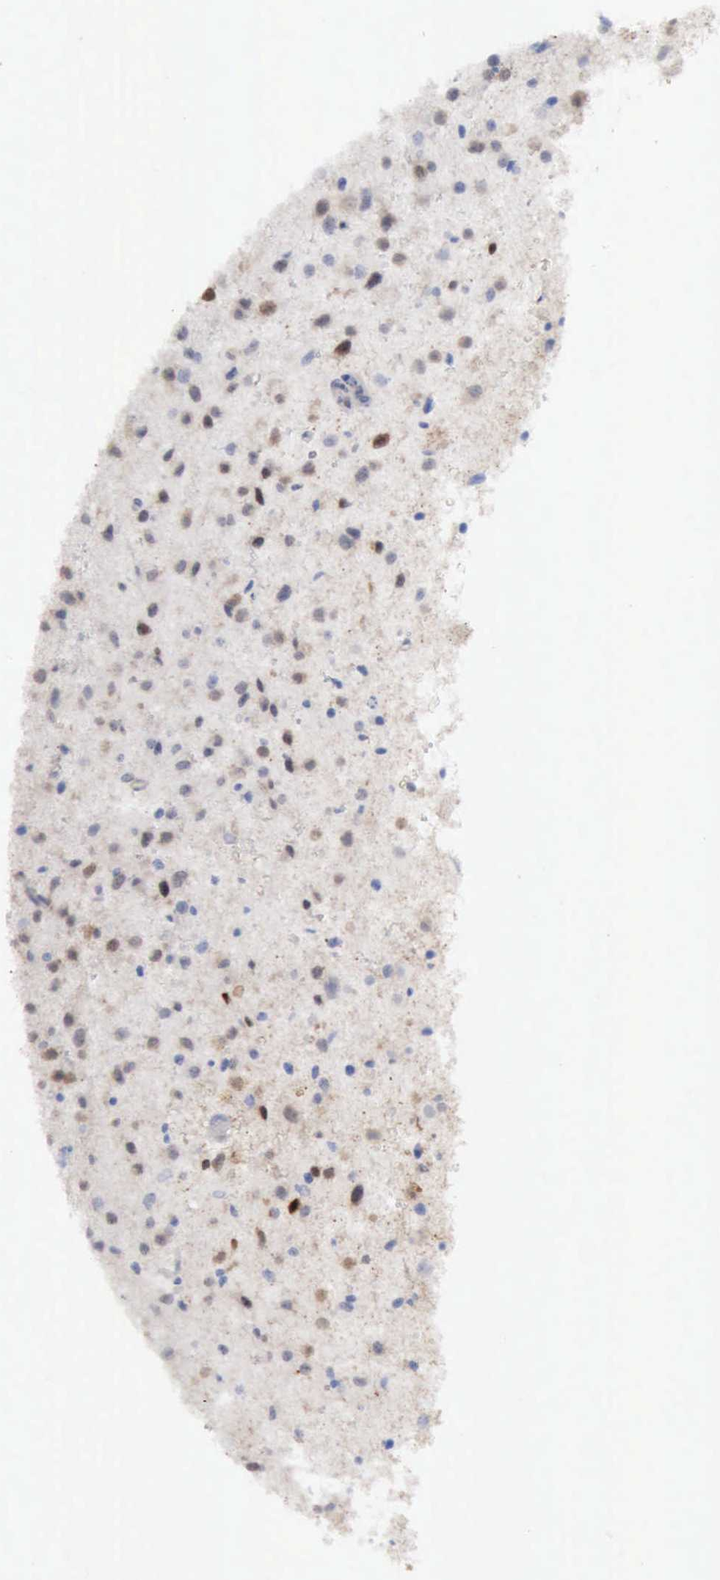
{"staining": {"intensity": "weak", "quantity": "25%-75%", "location": "cytoplasmic/membranous"}, "tissue": "glioma", "cell_type": "Tumor cells", "image_type": "cancer", "snomed": [{"axis": "morphology", "description": "Glioma, malignant, Low grade"}, {"axis": "topography", "description": "Brain"}], "caption": "This histopathology image demonstrates immunohistochemistry (IHC) staining of human low-grade glioma (malignant), with low weak cytoplasmic/membranous expression in approximately 25%-75% of tumor cells.", "gene": "STAT1", "patient": {"sex": "female", "age": 46}}